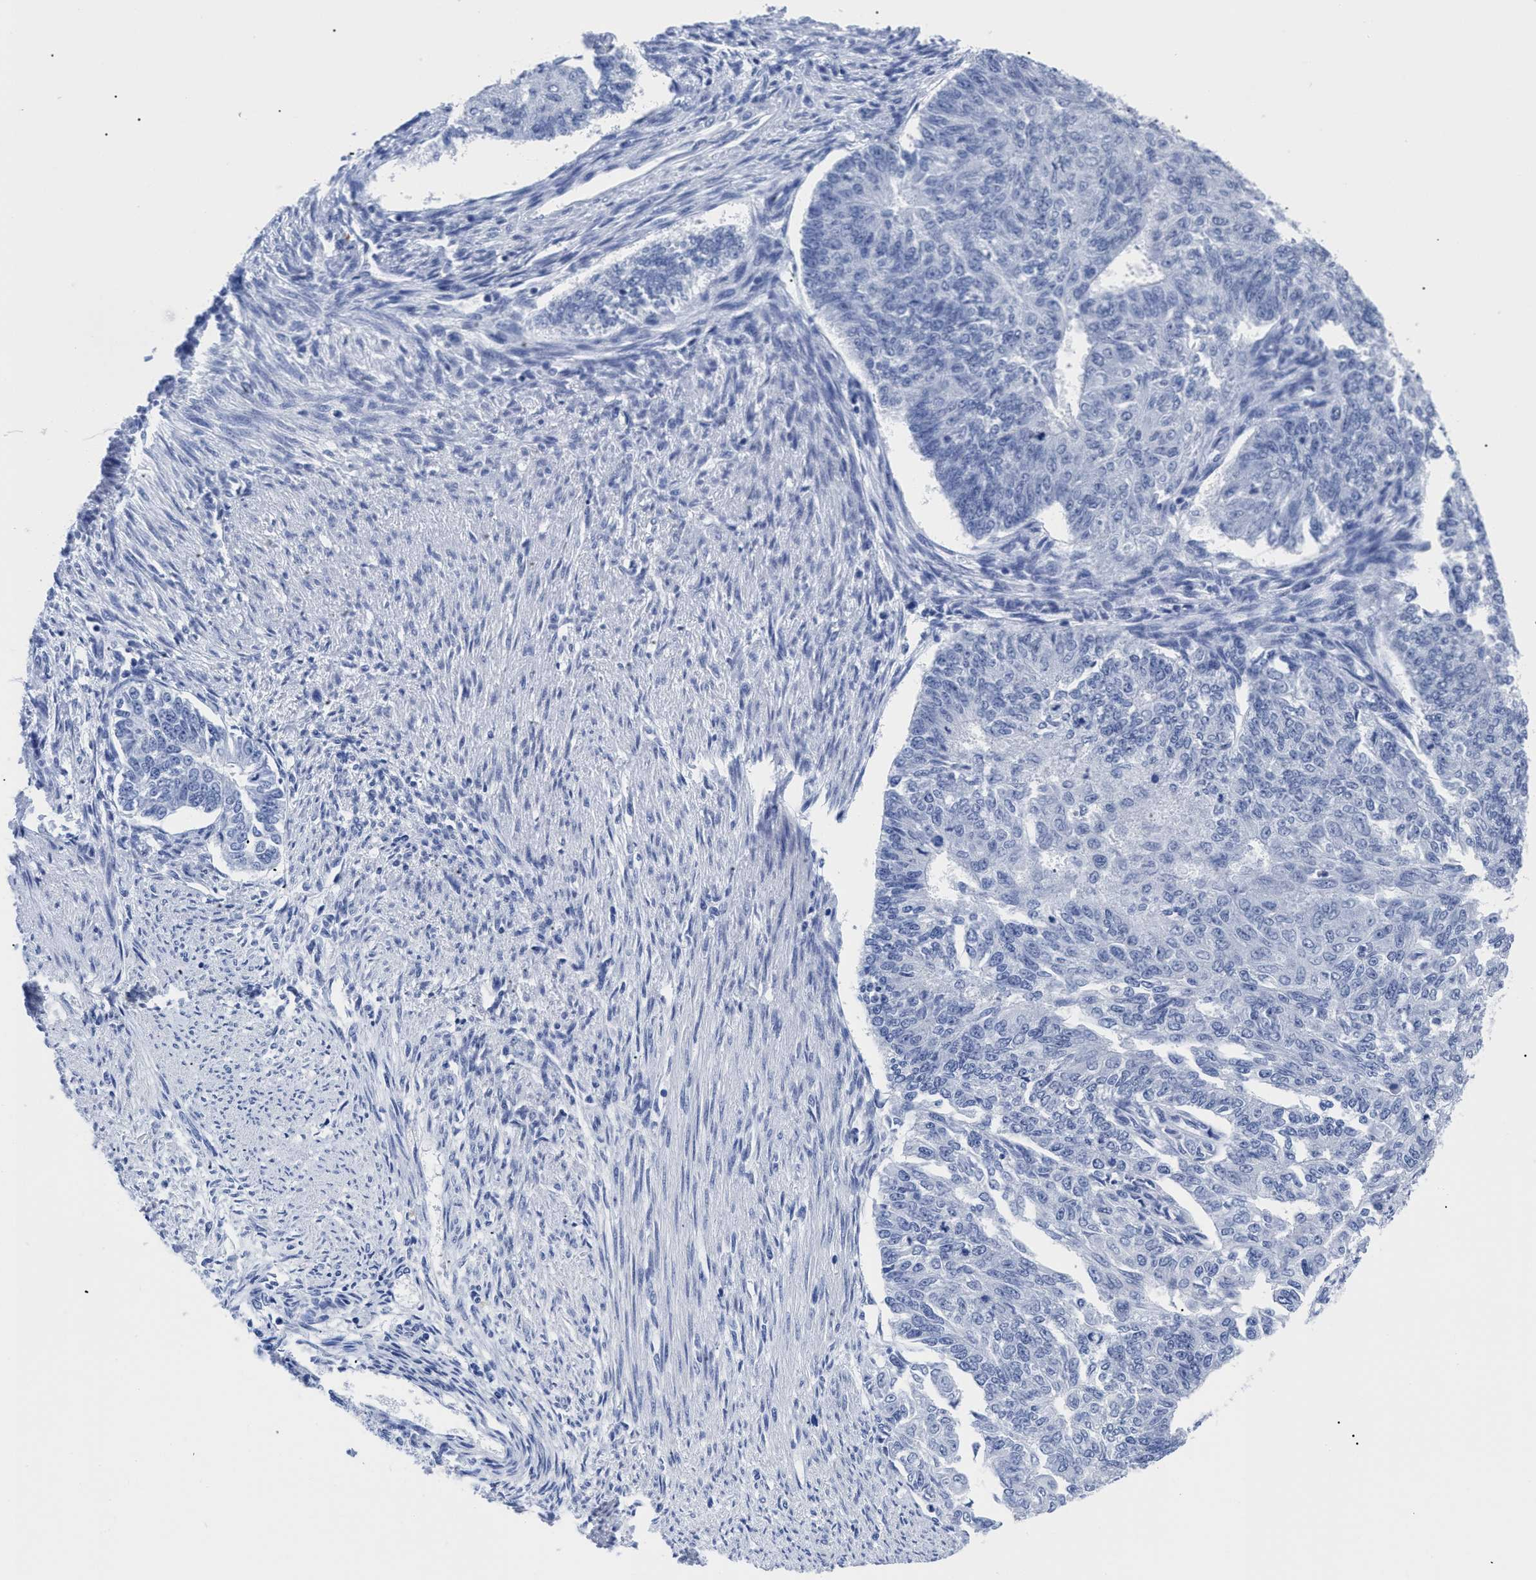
{"staining": {"intensity": "negative", "quantity": "none", "location": "none"}, "tissue": "endometrial cancer", "cell_type": "Tumor cells", "image_type": "cancer", "snomed": [{"axis": "morphology", "description": "Adenocarcinoma, NOS"}, {"axis": "topography", "description": "Endometrium"}], "caption": "High power microscopy photomicrograph of an immunohistochemistry histopathology image of endometrial adenocarcinoma, revealing no significant staining in tumor cells. (Brightfield microscopy of DAB (3,3'-diaminobenzidine) immunohistochemistry at high magnification).", "gene": "TREML1", "patient": {"sex": "female", "age": 32}}